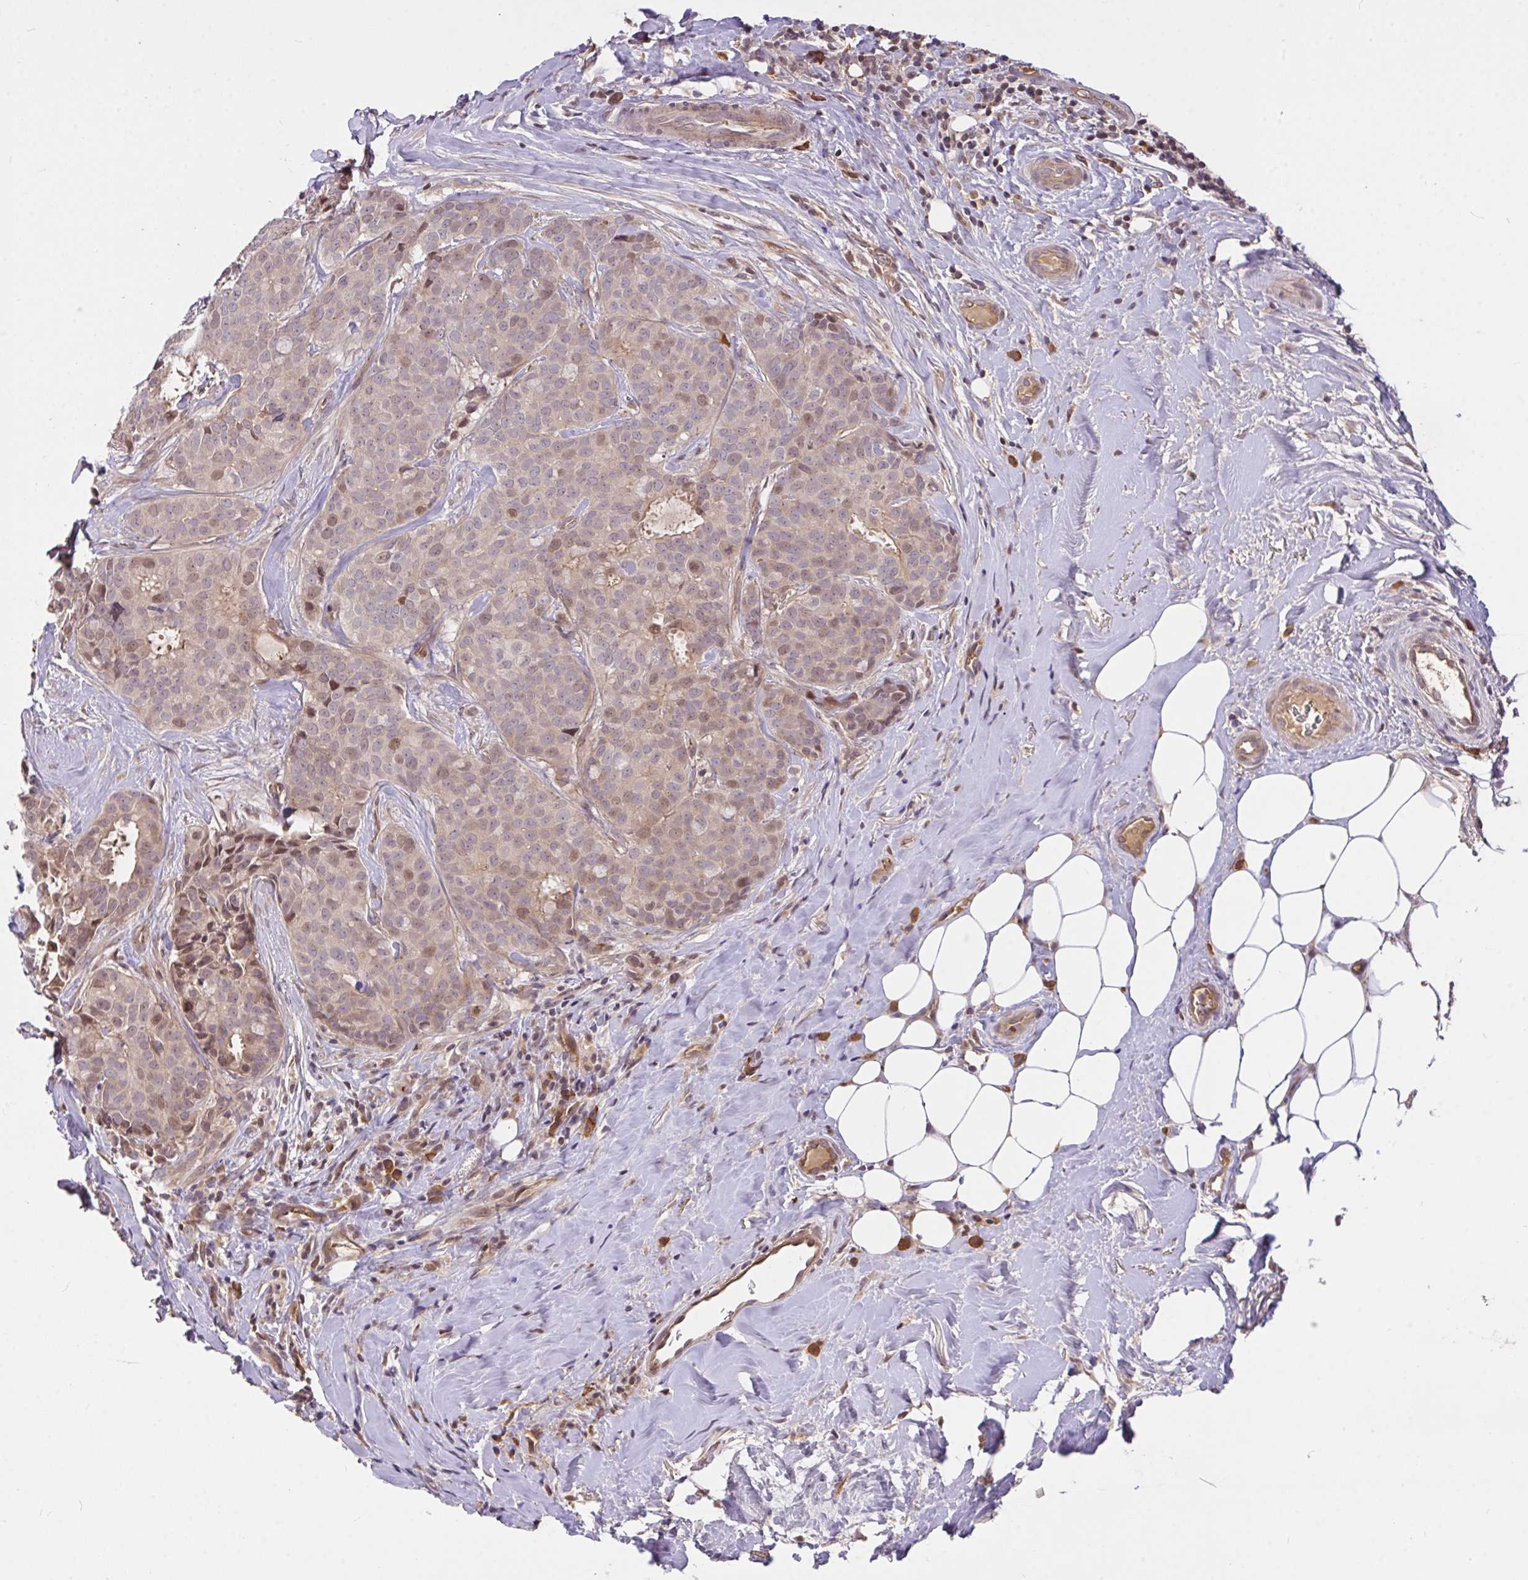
{"staining": {"intensity": "weak", "quantity": "25%-75%", "location": "nuclear"}, "tissue": "breast cancer", "cell_type": "Tumor cells", "image_type": "cancer", "snomed": [{"axis": "morphology", "description": "Duct carcinoma"}, {"axis": "topography", "description": "Breast"}], "caption": "Immunohistochemical staining of breast cancer (infiltrating ductal carcinoma) reveals low levels of weak nuclear staining in approximately 25%-75% of tumor cells.", "gene": "FCER1A", "patient": {"sex": "female", "age": 84}}